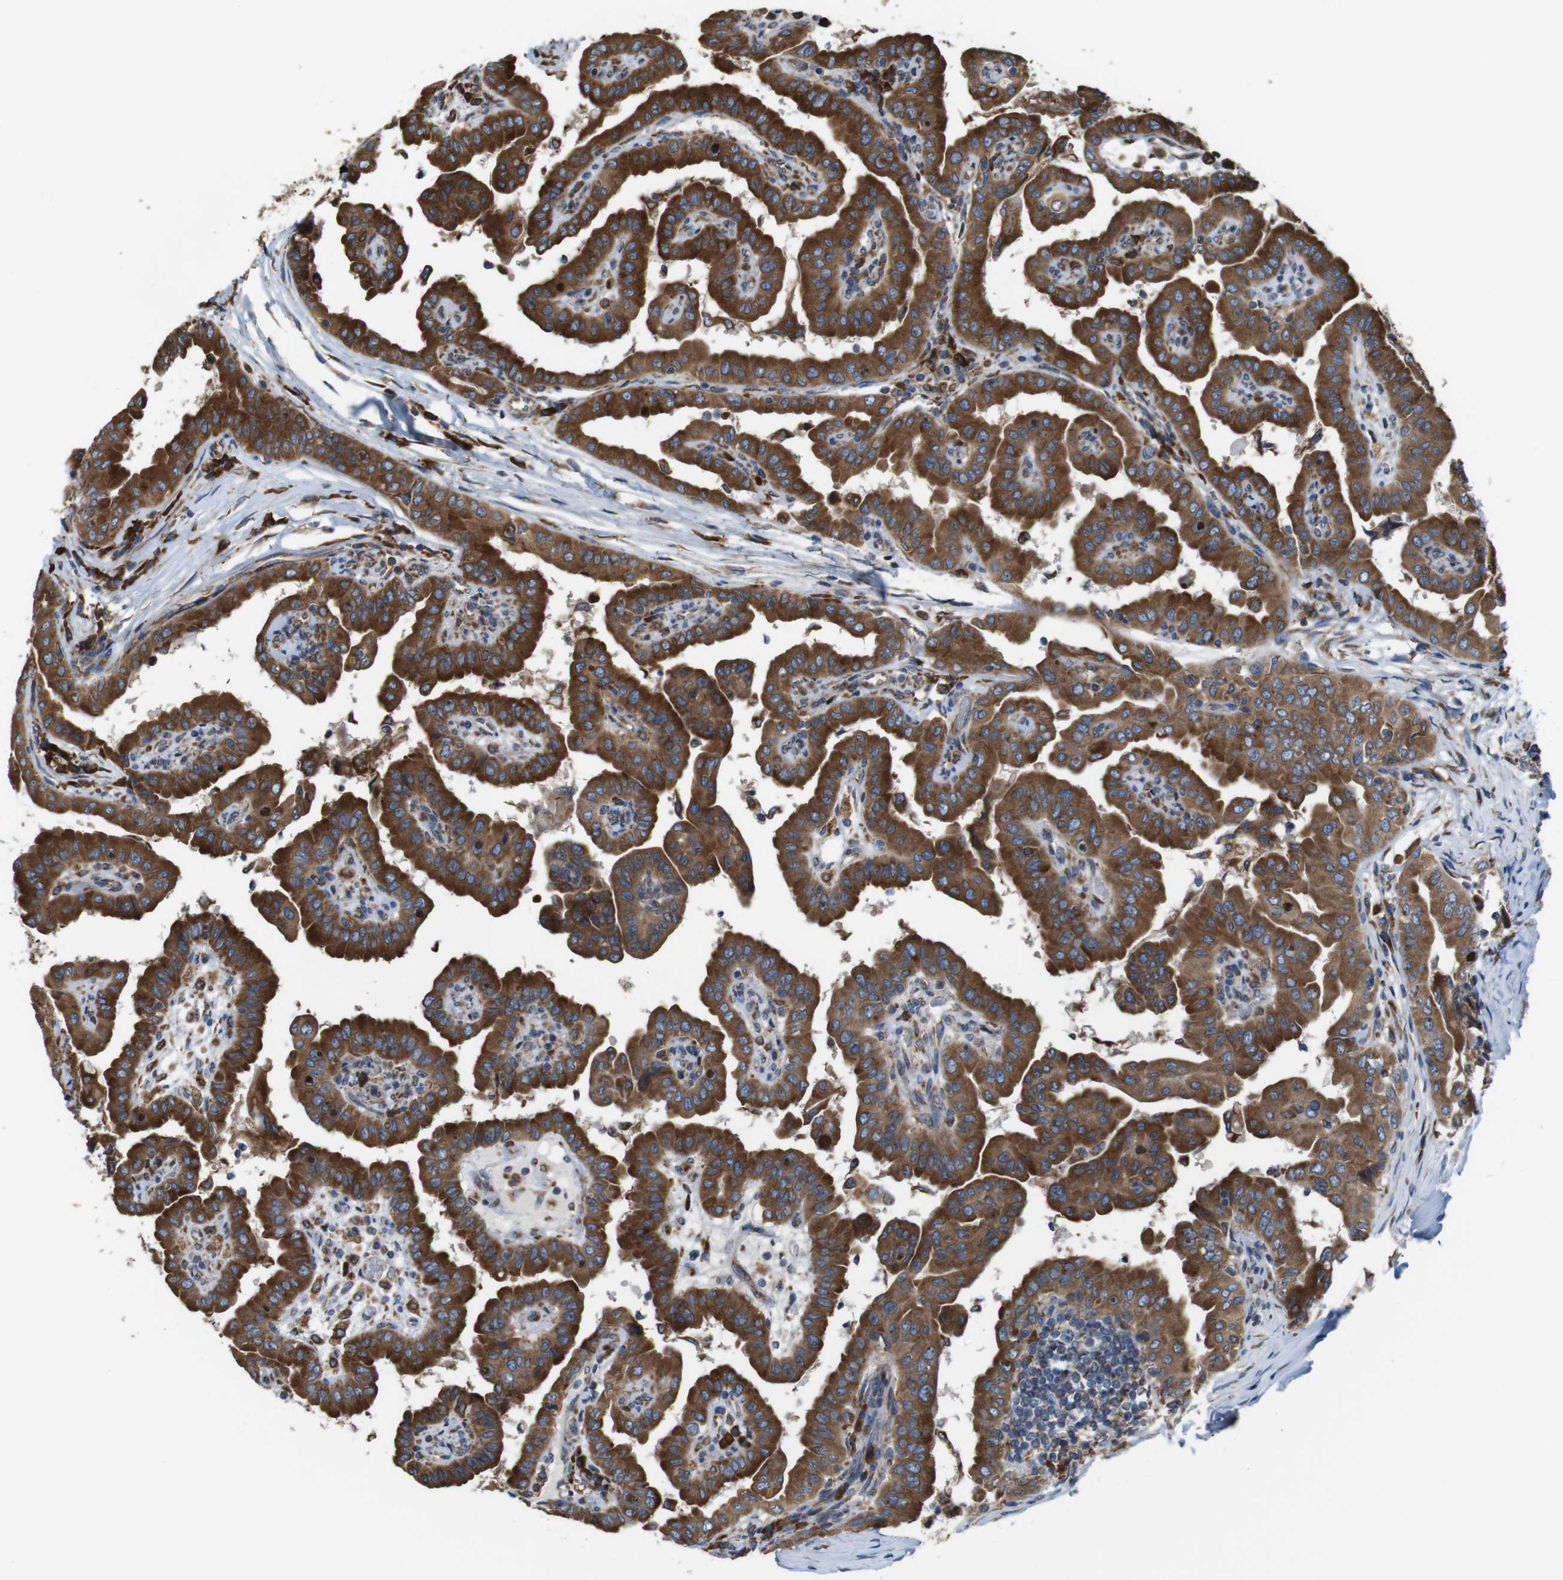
{"staining": {"intensity": "strong", "quantity": ">75%", "location": "cytoplasmic/membranous"}, "tissue": "thyroid cancer", "cell_type": "Tumor cells", "image_type": "cancer", "snomed": [{"axis": "morphology", "description": "Papillary adenocarcinoma, NOS"}, {"axis": "topography", "description": "Thyroid gland"}], "caption": "Immunohistochemical staining of human thyroid papillary adenocarcinoma displays strong cytoplasmic/membranous protein staining in approximately >75% of tumor cells.", "gene": "UGGT1", "patient": {"sex": "male", "age": 33}}